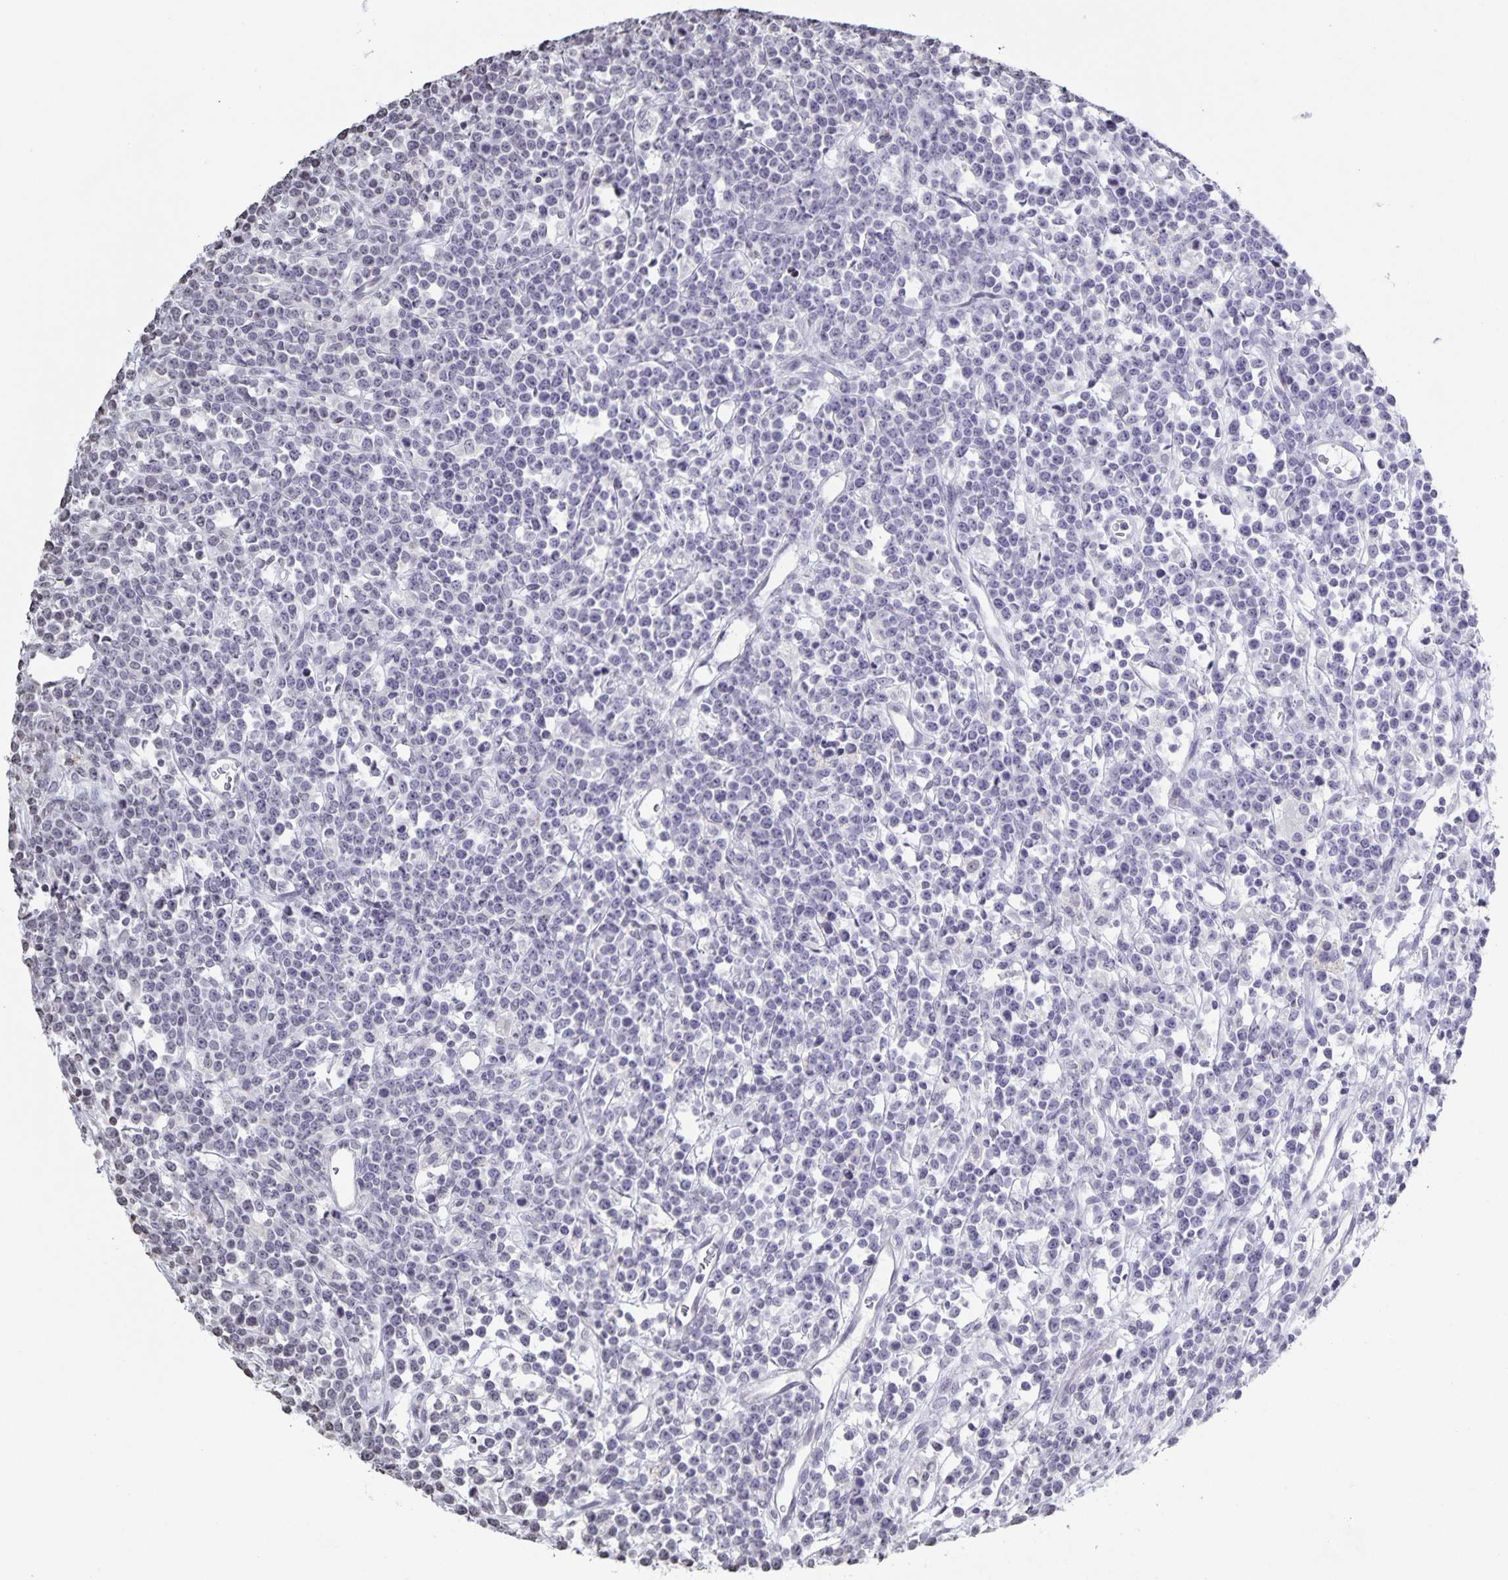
{"staining": {"intensity": "negative", "quantity": "none", "location": "none"}, "tissue": "lymphoma", "cell_type": "Tumor cells", "image_type": "cancer", "snomed": [{"axis": "morphology", "description": "Malignant lymphoma, non-Hodgkin's type, High grade"}, {"axis": "topography", "description": "Ovary"}], "caption": "Immunohistochemistry (IHC) image of lymphoma stained for a protein (brown), which displays no expression in tumor cells.", "gene": "AQP4", "patient": {"sex": "female", "age": 56}}